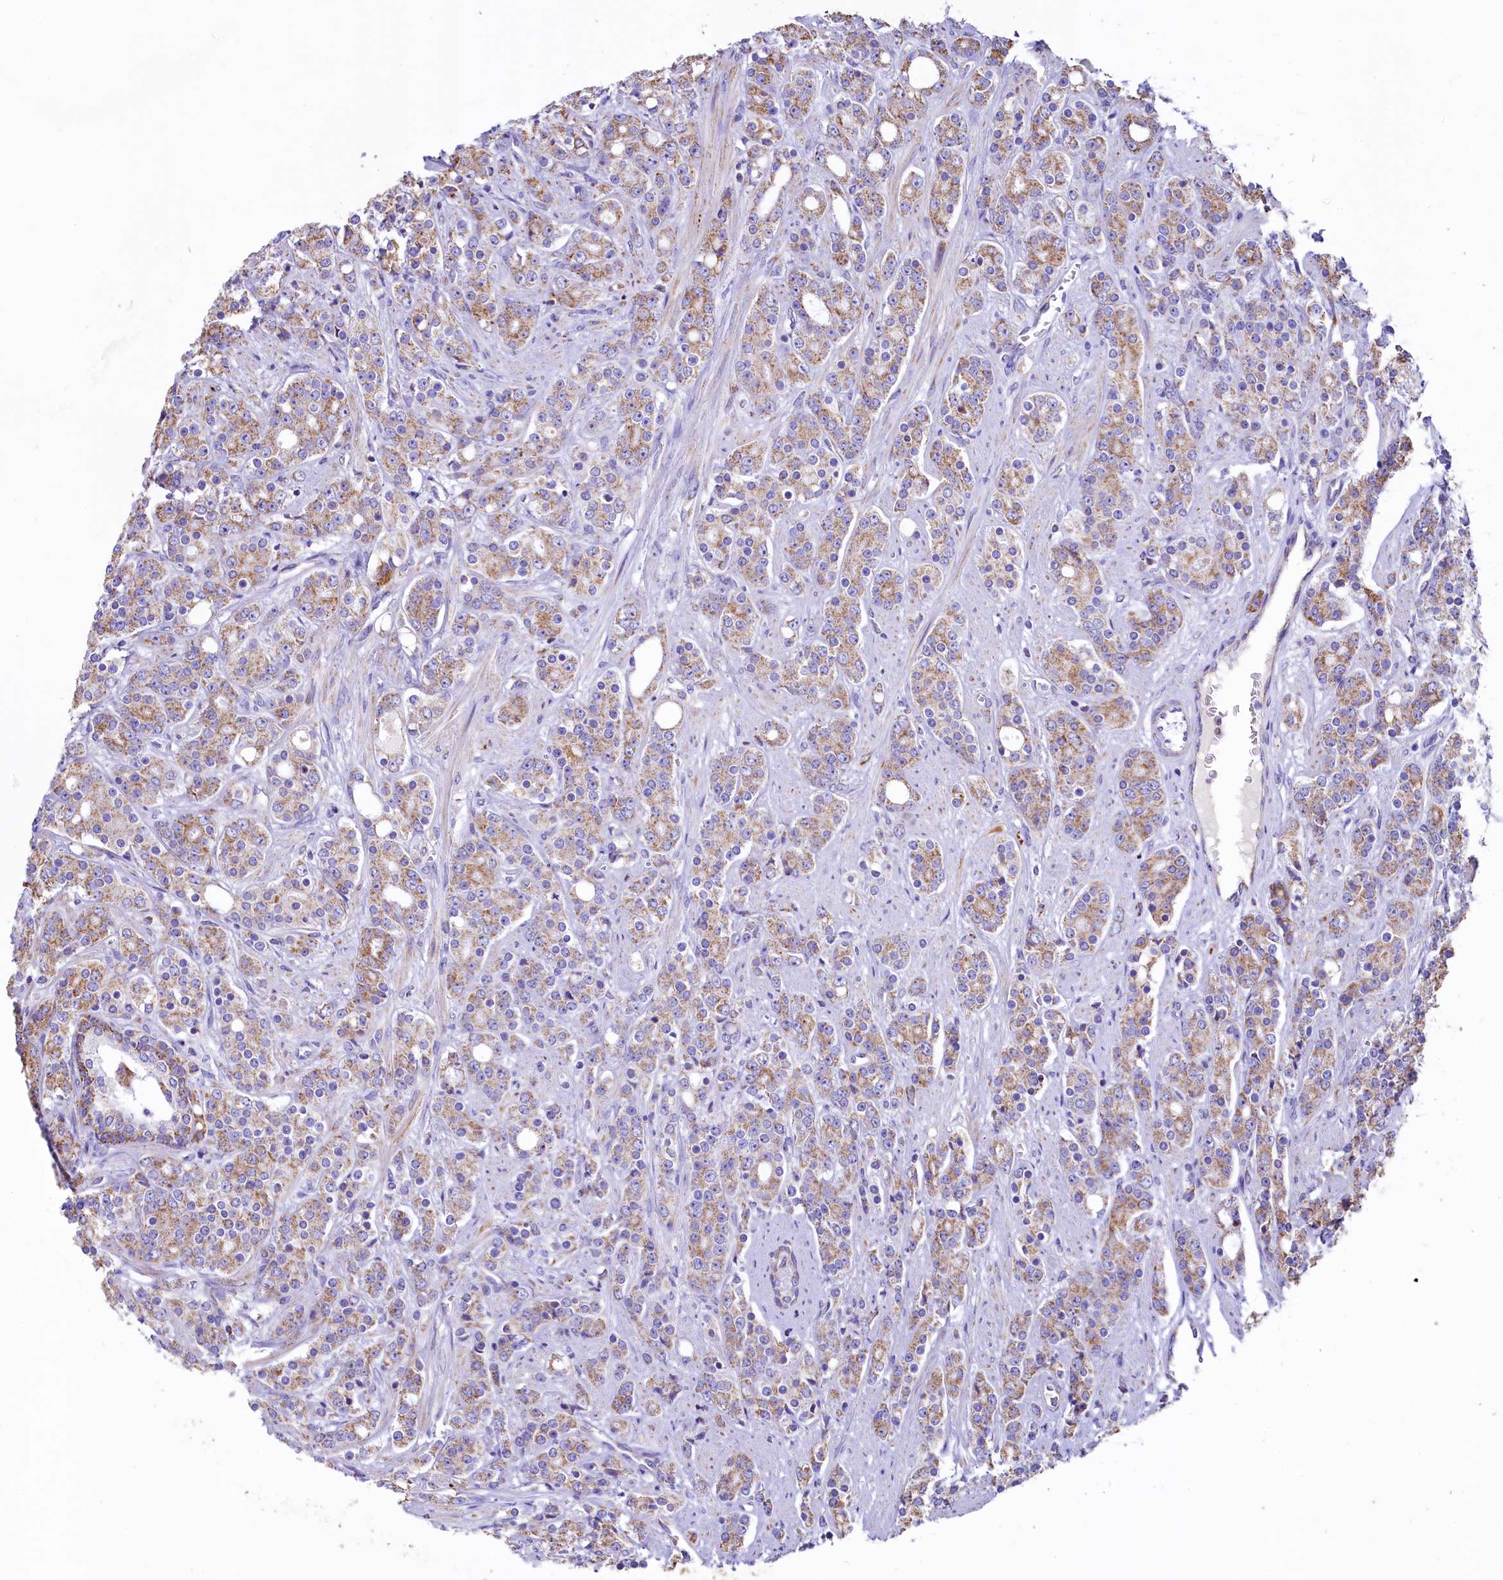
{"staining": {"intensity": "moderate", "quantity": "25%-75%", "location": "cytoplasmic/membranous"}, "tissue": "prostate cancer", "cell_type": "Tumor cells", "image_type": "cancer", "snomed": [{"axis": "morphology", "description": "Adenocarcinoma, High grade"}, {"axis": "topography", "description": "Prostate"}], "caption": "IHC staining of high-grade adenocarcinoma (prostate), which demonstrates medium levels of moderate cytoplasmic/membranous staining in about 25%-75% of tumor cells indicating moderate cytoplasmic/membranous protein staining. The staining was performed using DAB (3,3'-diaminobenzidine) (brown) for protein detection and nuclei were counterstained in hematoxylin (blue).", "gene": "IDH3A", "patient": {"sex": "male", "age": 62}}